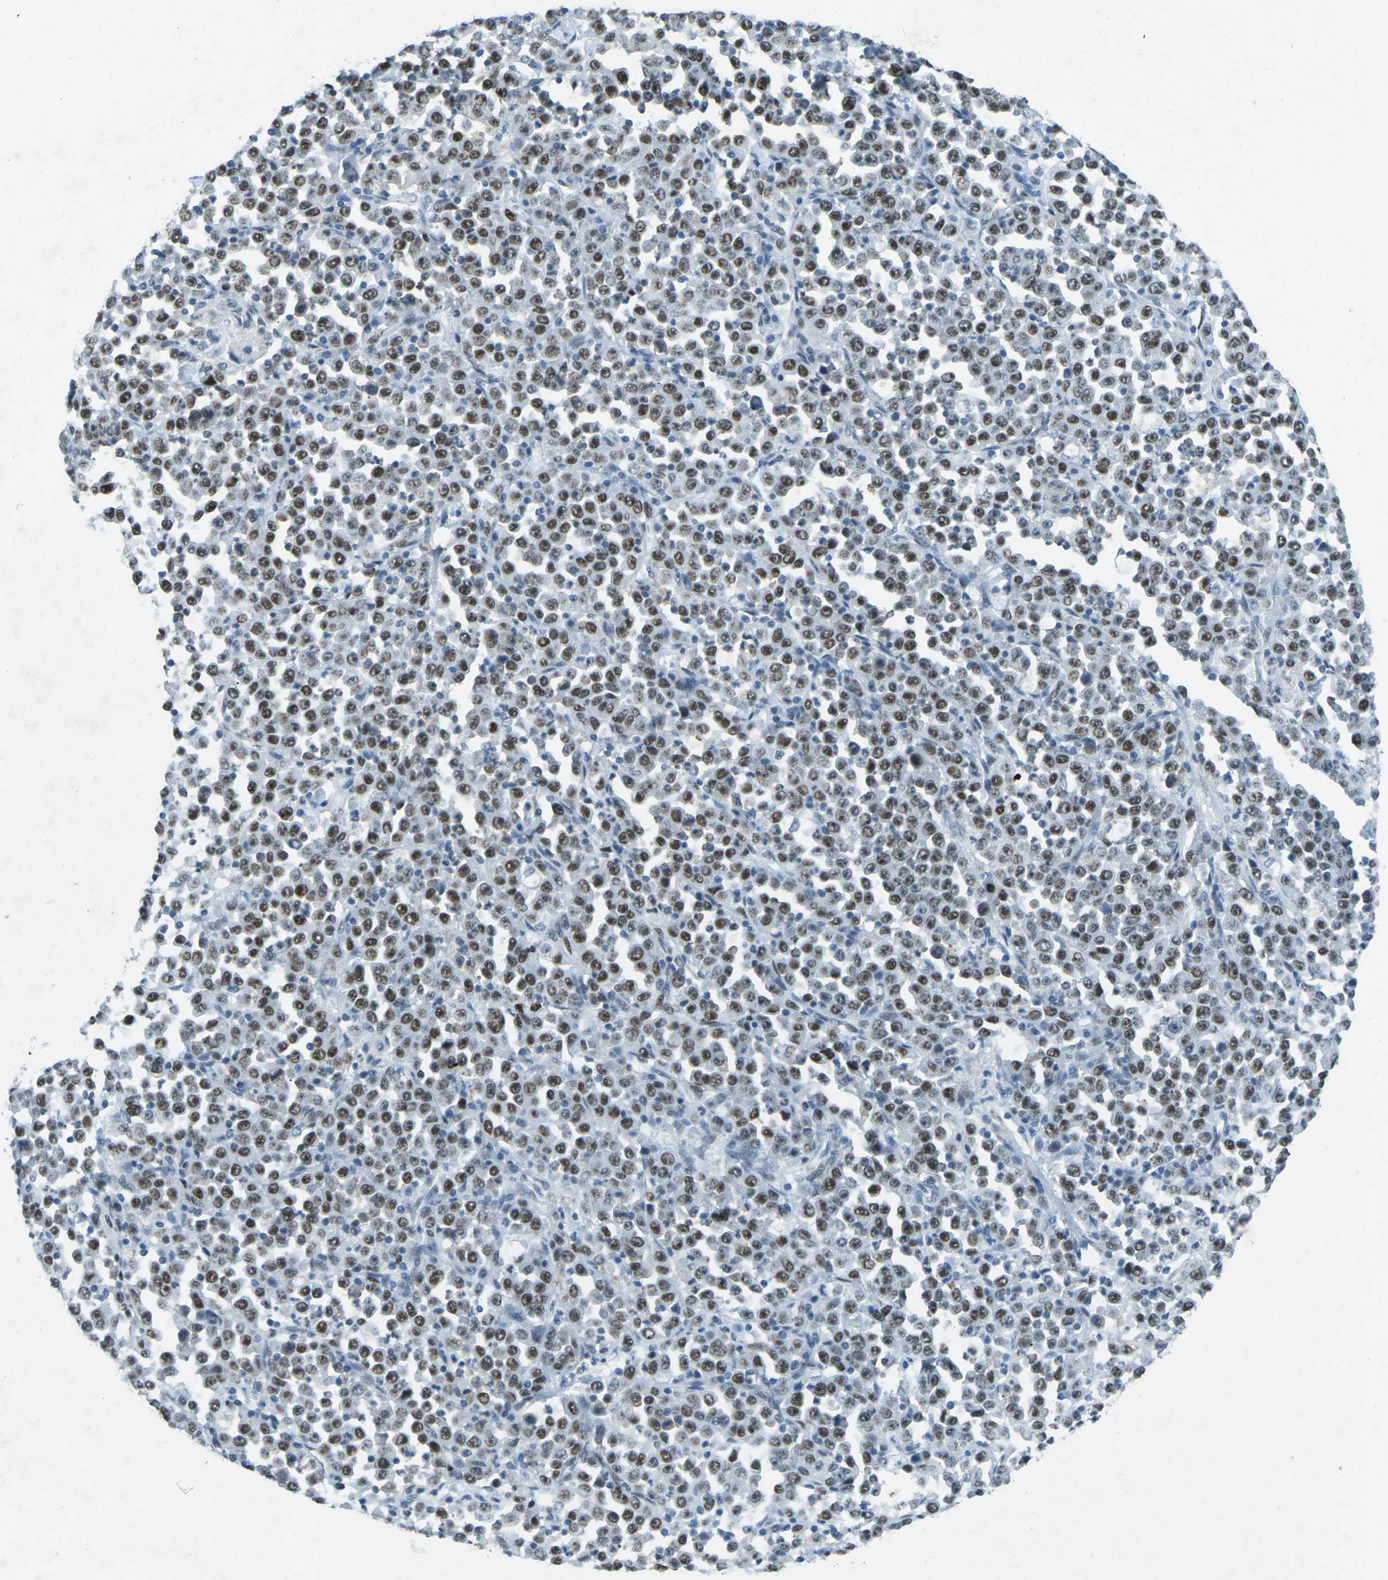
{"staining": {"intensity": "moderate", "quantity": ">75%", "location": "nuclear"}, "tissue": "stomach cancer", "cell_type": "Tumor cells", "image_type": "cancer", "snomed": [{"axis": "morphology", "description": "Normal tissue, NOS"}, {"axis": "morphology", "description": "Adenocarcinoma, NOS"}, {"axis": "topography", "description": "Stomach, upper"}, {"axis": "topography", "description": "Stomach"}], "caption": "The photomicrograph exhibits immunohistochemical staining of stomach adenocarcinoma. There is moderate nuclear positivity is identified in approximately >75% of tumor cells. (brown staining indicates protein expression, while blue staining denotes nuclei).", "gene": "RB1", "patient": {"sex": "male", "age": 59}}